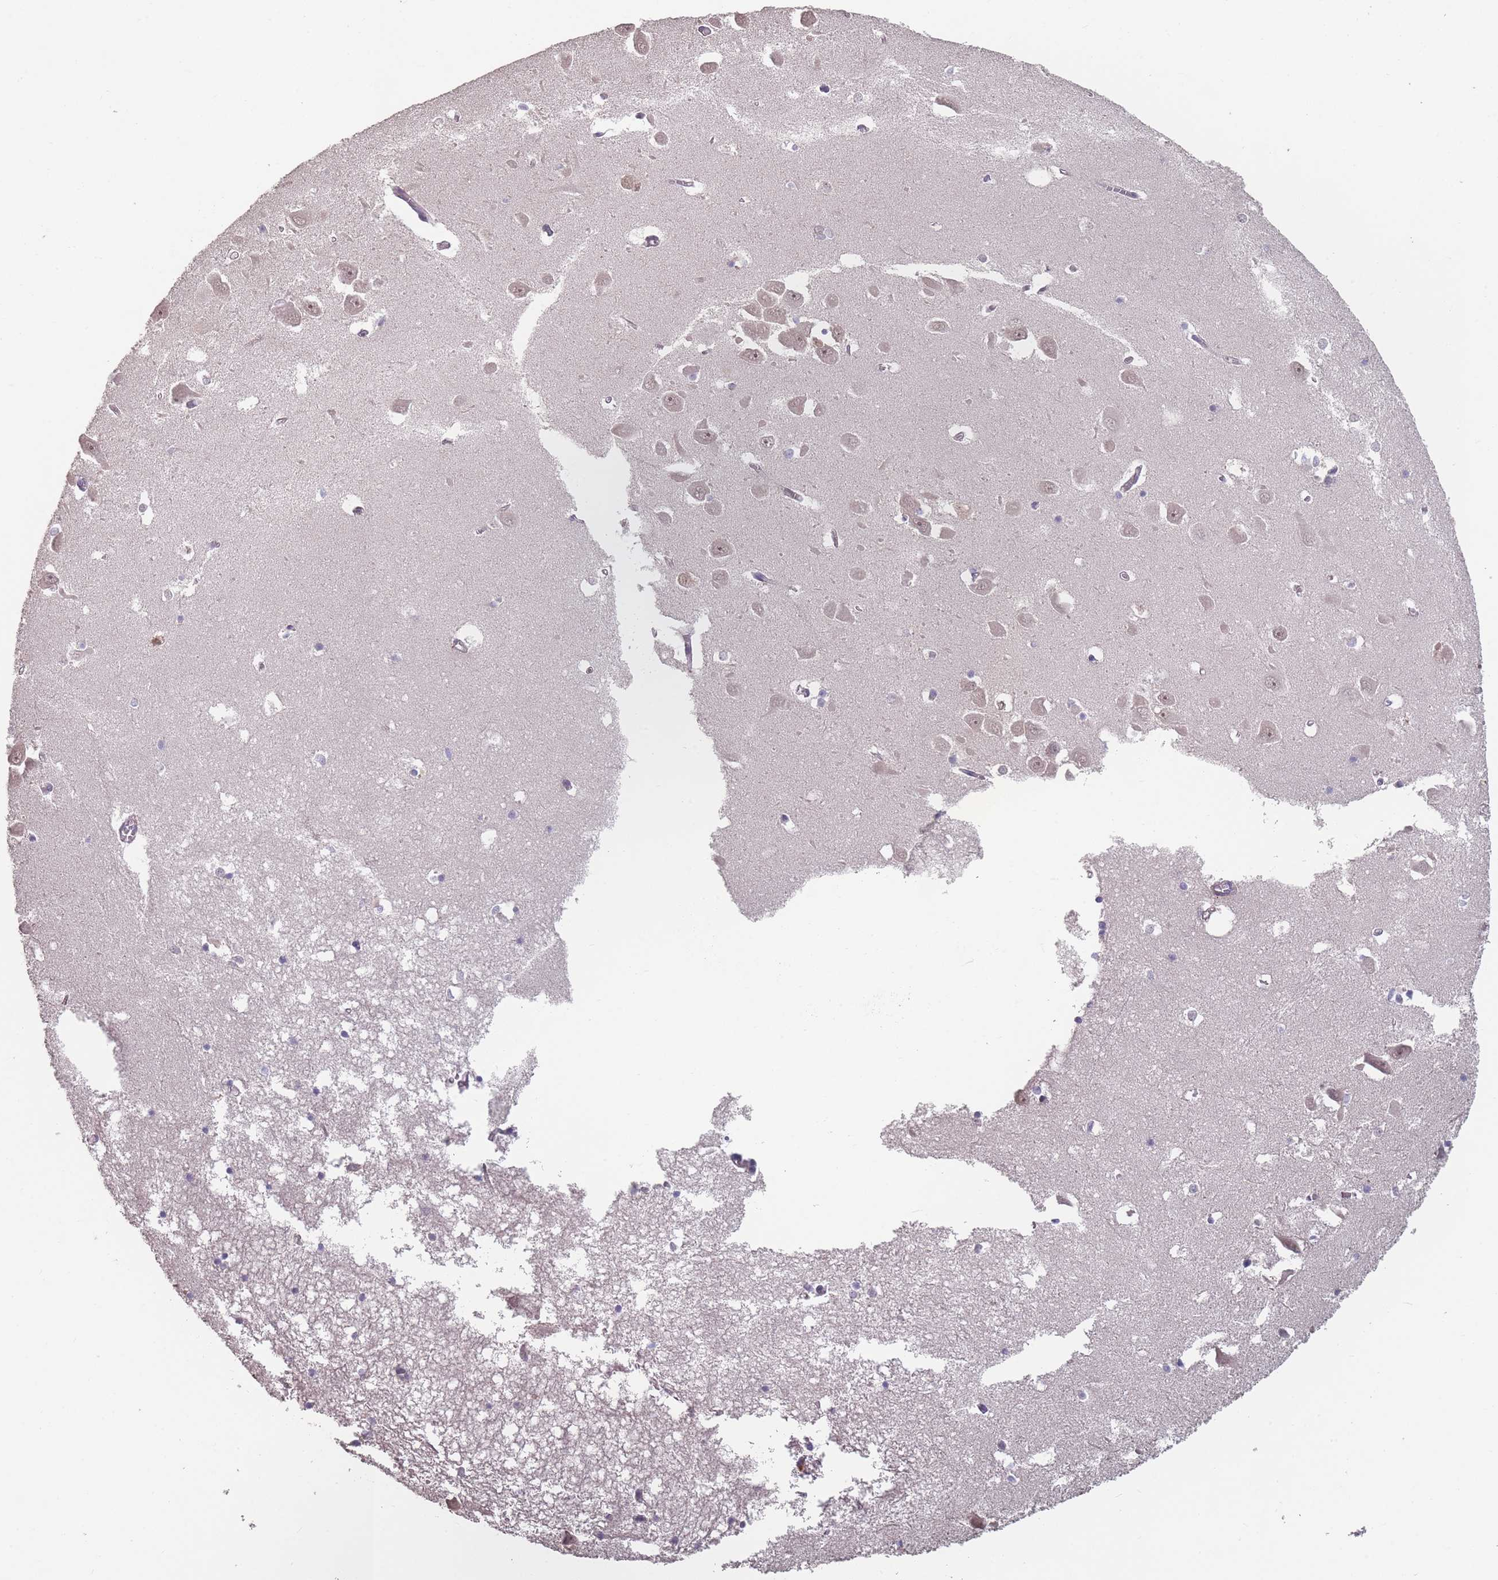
{"staining": {"intensity": "negative", "quantity": "none", "location": "none"}, "tissue": "hippocampus", "cell_type": "Glial cells", "image_type": "normal", "snomed": [{"axis": "morphology", "description": "Normal tissue, NOS"}, {"axis": "topography", "description": "Hippocampus"}], "caption": "High power microscopy image of an IHC image of benign hippocampus, revealing no significant expression in glial cells.", "gene": "ERCC6L", "patient": {"sex": "male", "age": 70}}